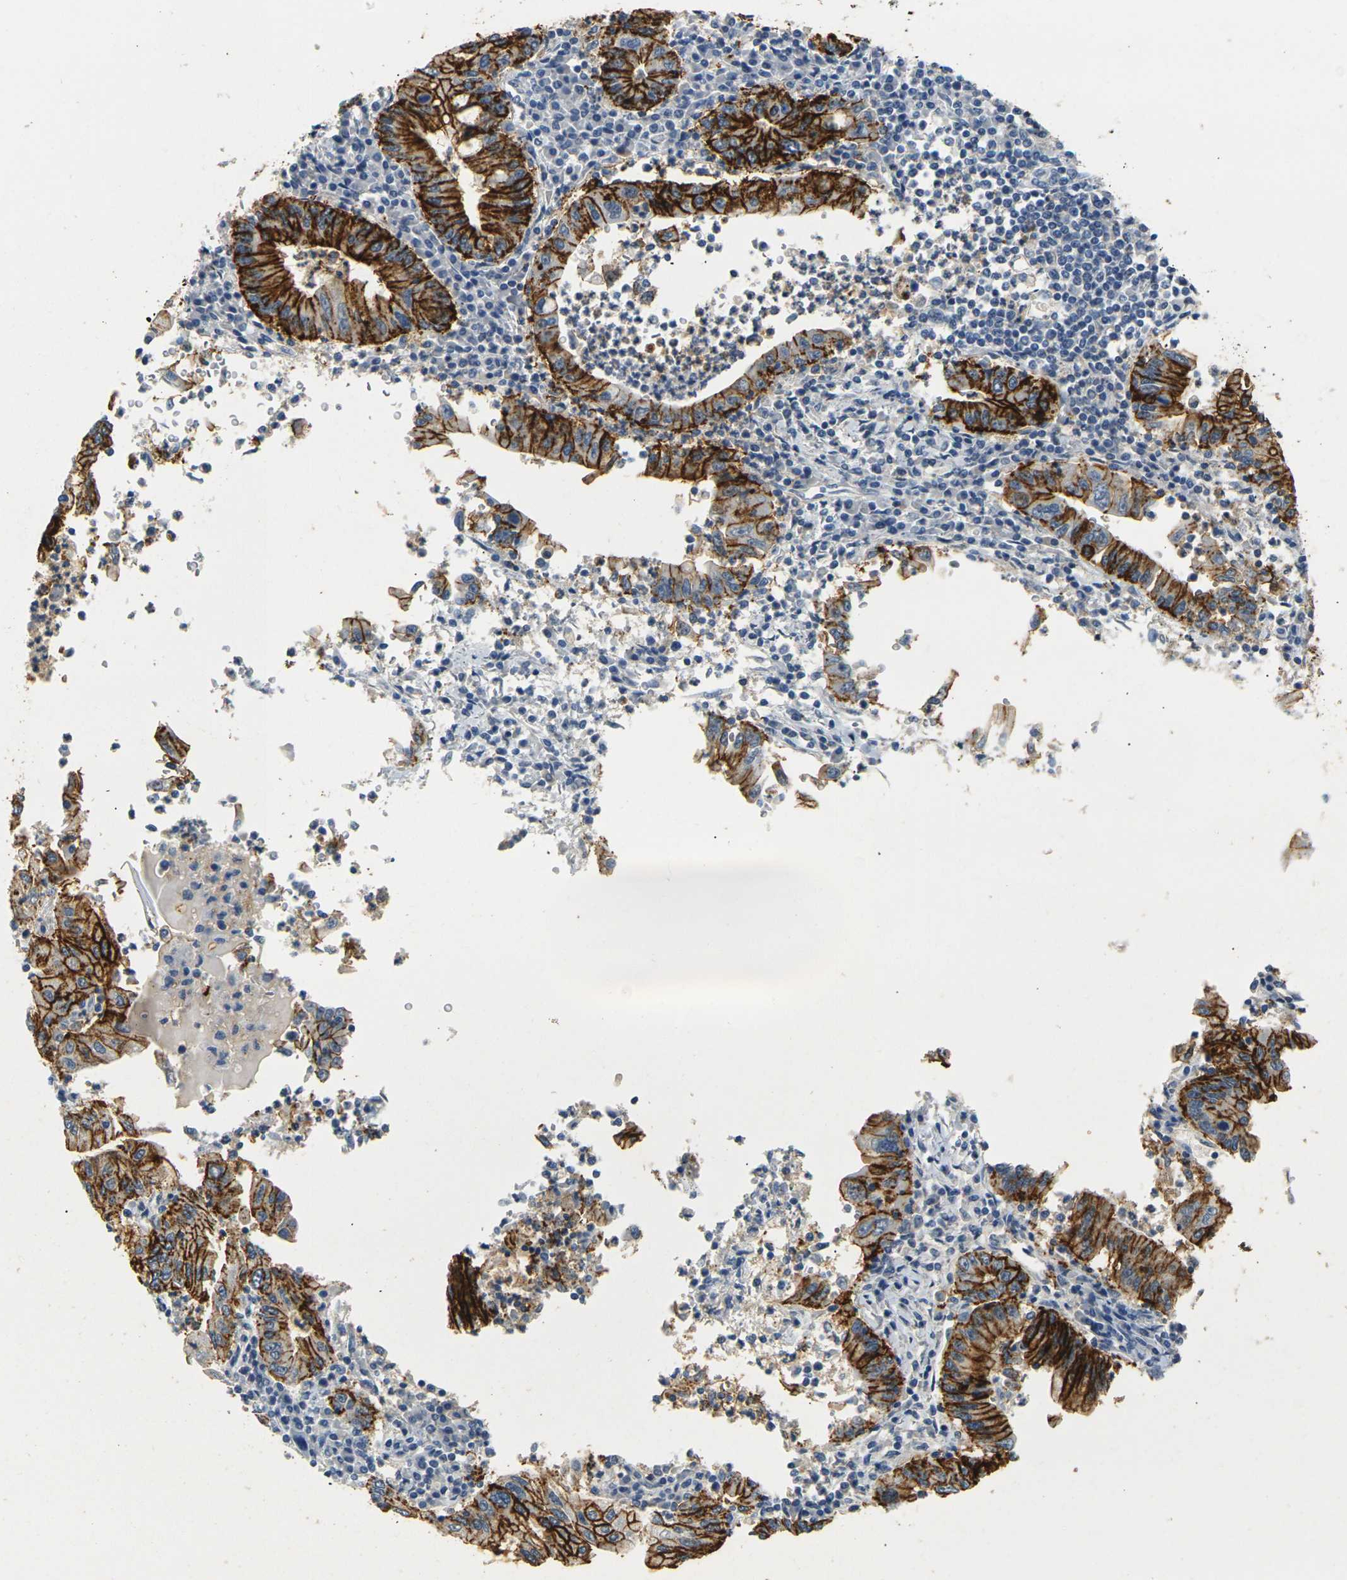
{"staining": {"intensity": "strong", "quantity": ">75%", "location": "cytoplasmic/membranous"}, "tissue": "stomach cancer", "cell_type": "Tumor cells", "image_type": "cancer", "snomed": [{"axis": "morphology", "description": "Normal tissue, NOS"}, {"axis": "morphology", "description": "Adenocarcinoma, NOS"}, {"axis": "topography", "description": "Esophagus"}, {"axis": "topography", "description": "Stomach, upper"}, {"axis": "topography", "description": "Peripheral nerve tissue"}], "caption": "Protein expression analysis of stomach cancer exhibits strong cytoplasmic/membranous positivity in approximately >75% of tumor cells.", "gene": "CLDN7", "patient": {"sex": "male", "age": 62}}